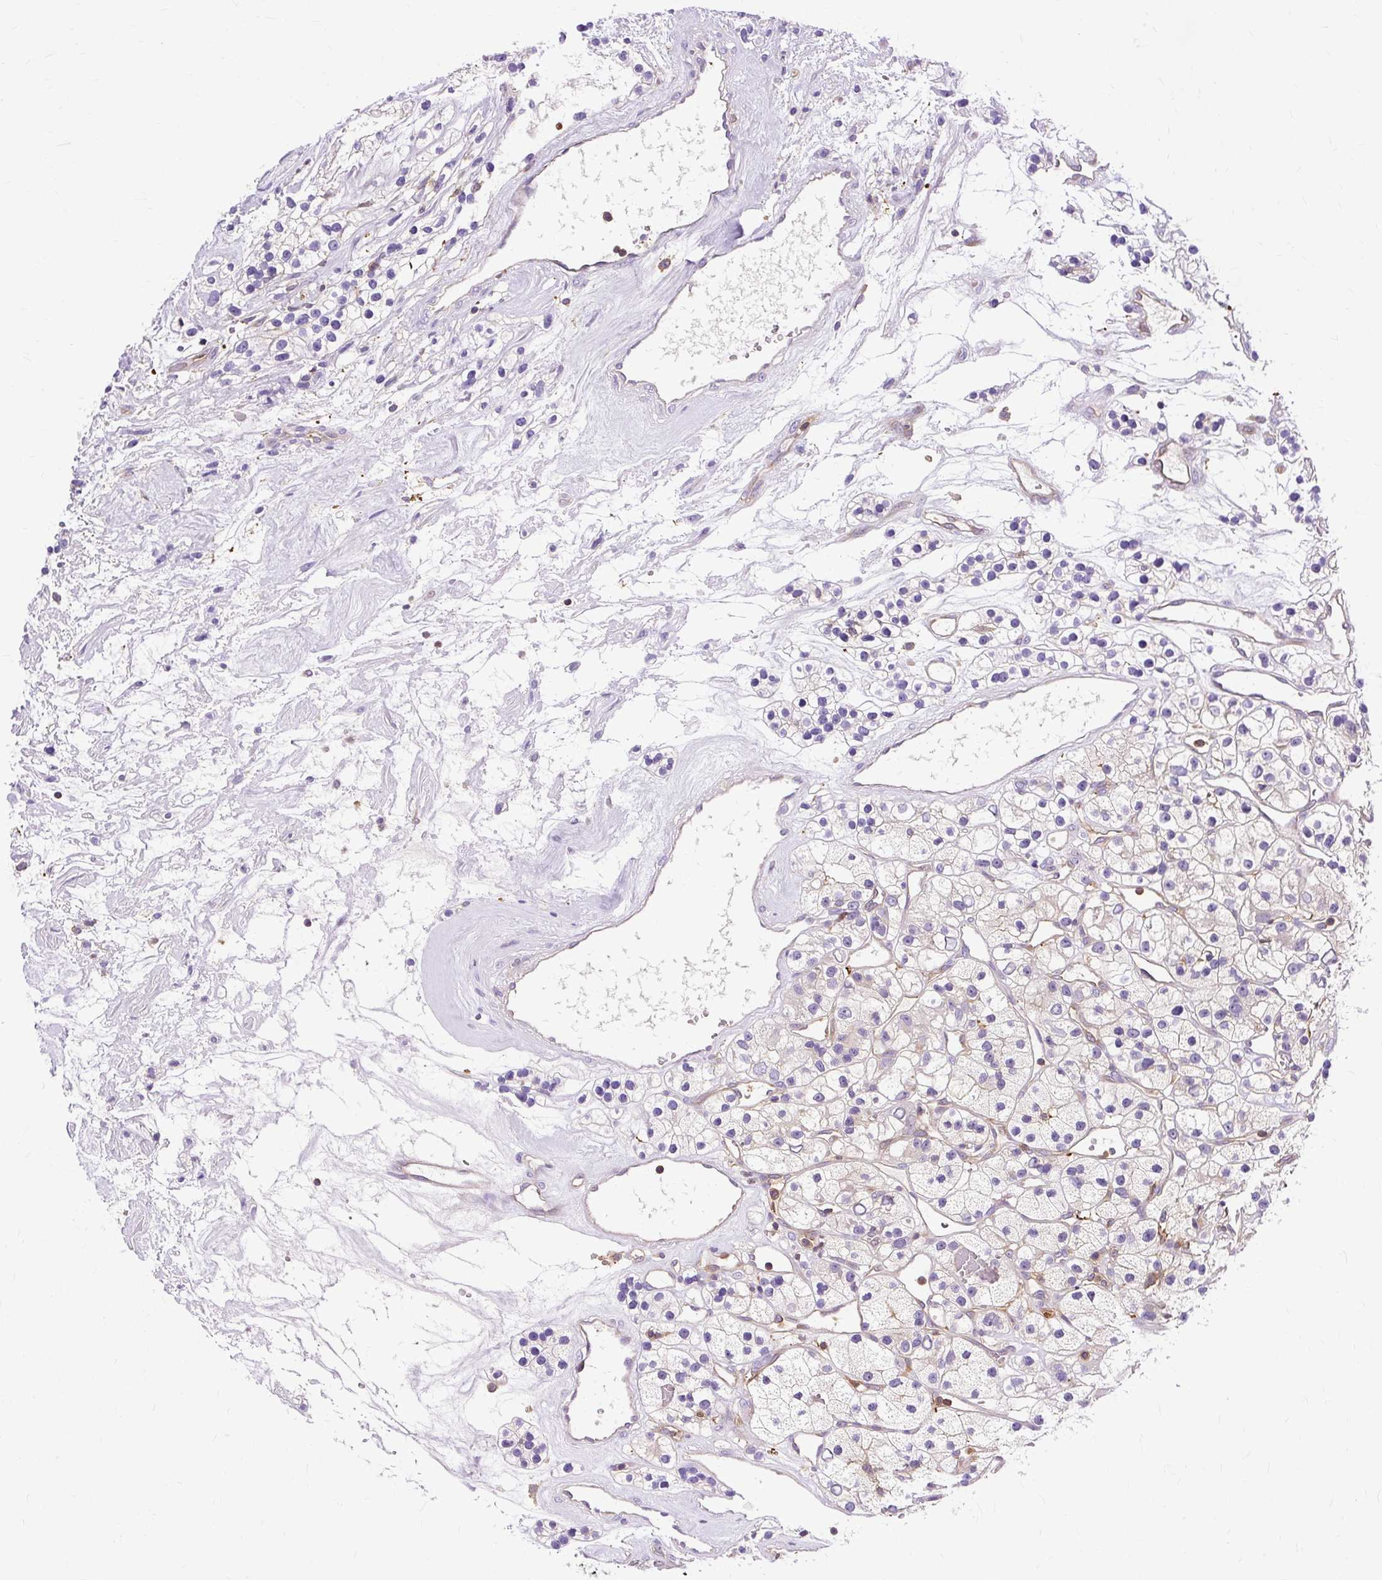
{"staining": {"intensity": "negative", "quantity": "none", "location": "none"}, "tissue": "renal cancer", "cell_type": "Tumor cells", "image_type": "cancer", "snomed": [{"axis": "morphology", "description": "Adenocarcinoma, NOS"}, {"axis": "topography", "description": "Kidney"}], "caption": "Immunohistochemical staining of renal cancer (adenocarcinoma) reveals no significant staining in tumor cells. (IHC, brightfield microscopy, high magnification).", "gene": "TWF2", "patient": {"sex": "female", "age": 57}}